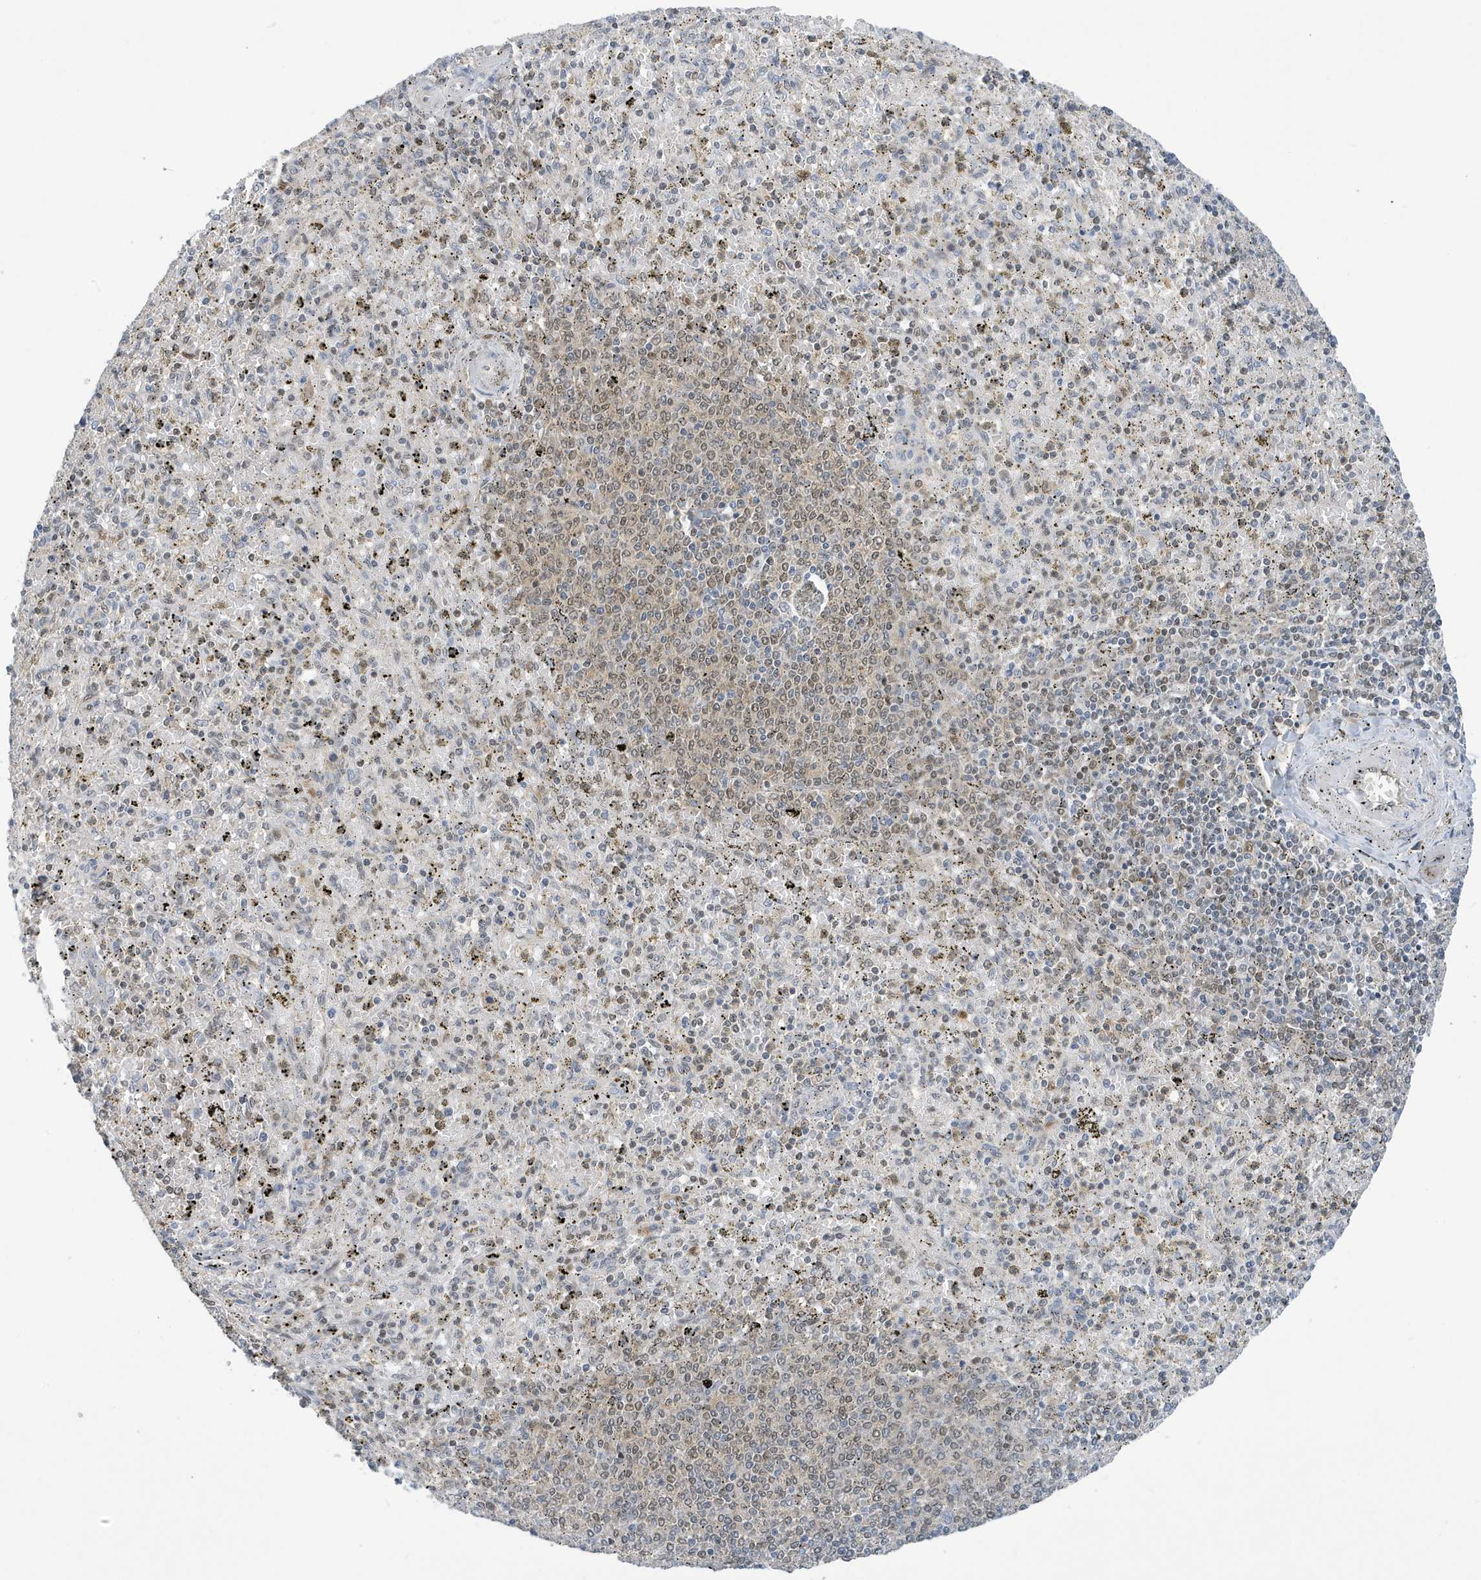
{"staining": {"intensity": "moderate", "quantity": "25%-75%", "location": "nuclear"}, "tissue": "spleen", "cell_type": "Cells in red pulp", "image_type": "normal", "snomed": [{"axis": "morphology", "description": "Normal tissue, NOS"}, {"axis": "topography", "description": "Spleen"}], "caption": "This is a histology image of IHC staining of benign spleen, which shows moderate positivity in the nuclear of cells in red pulp.", "gene": "NCOA7", "patient": {"sex": "male", "age": 72}}